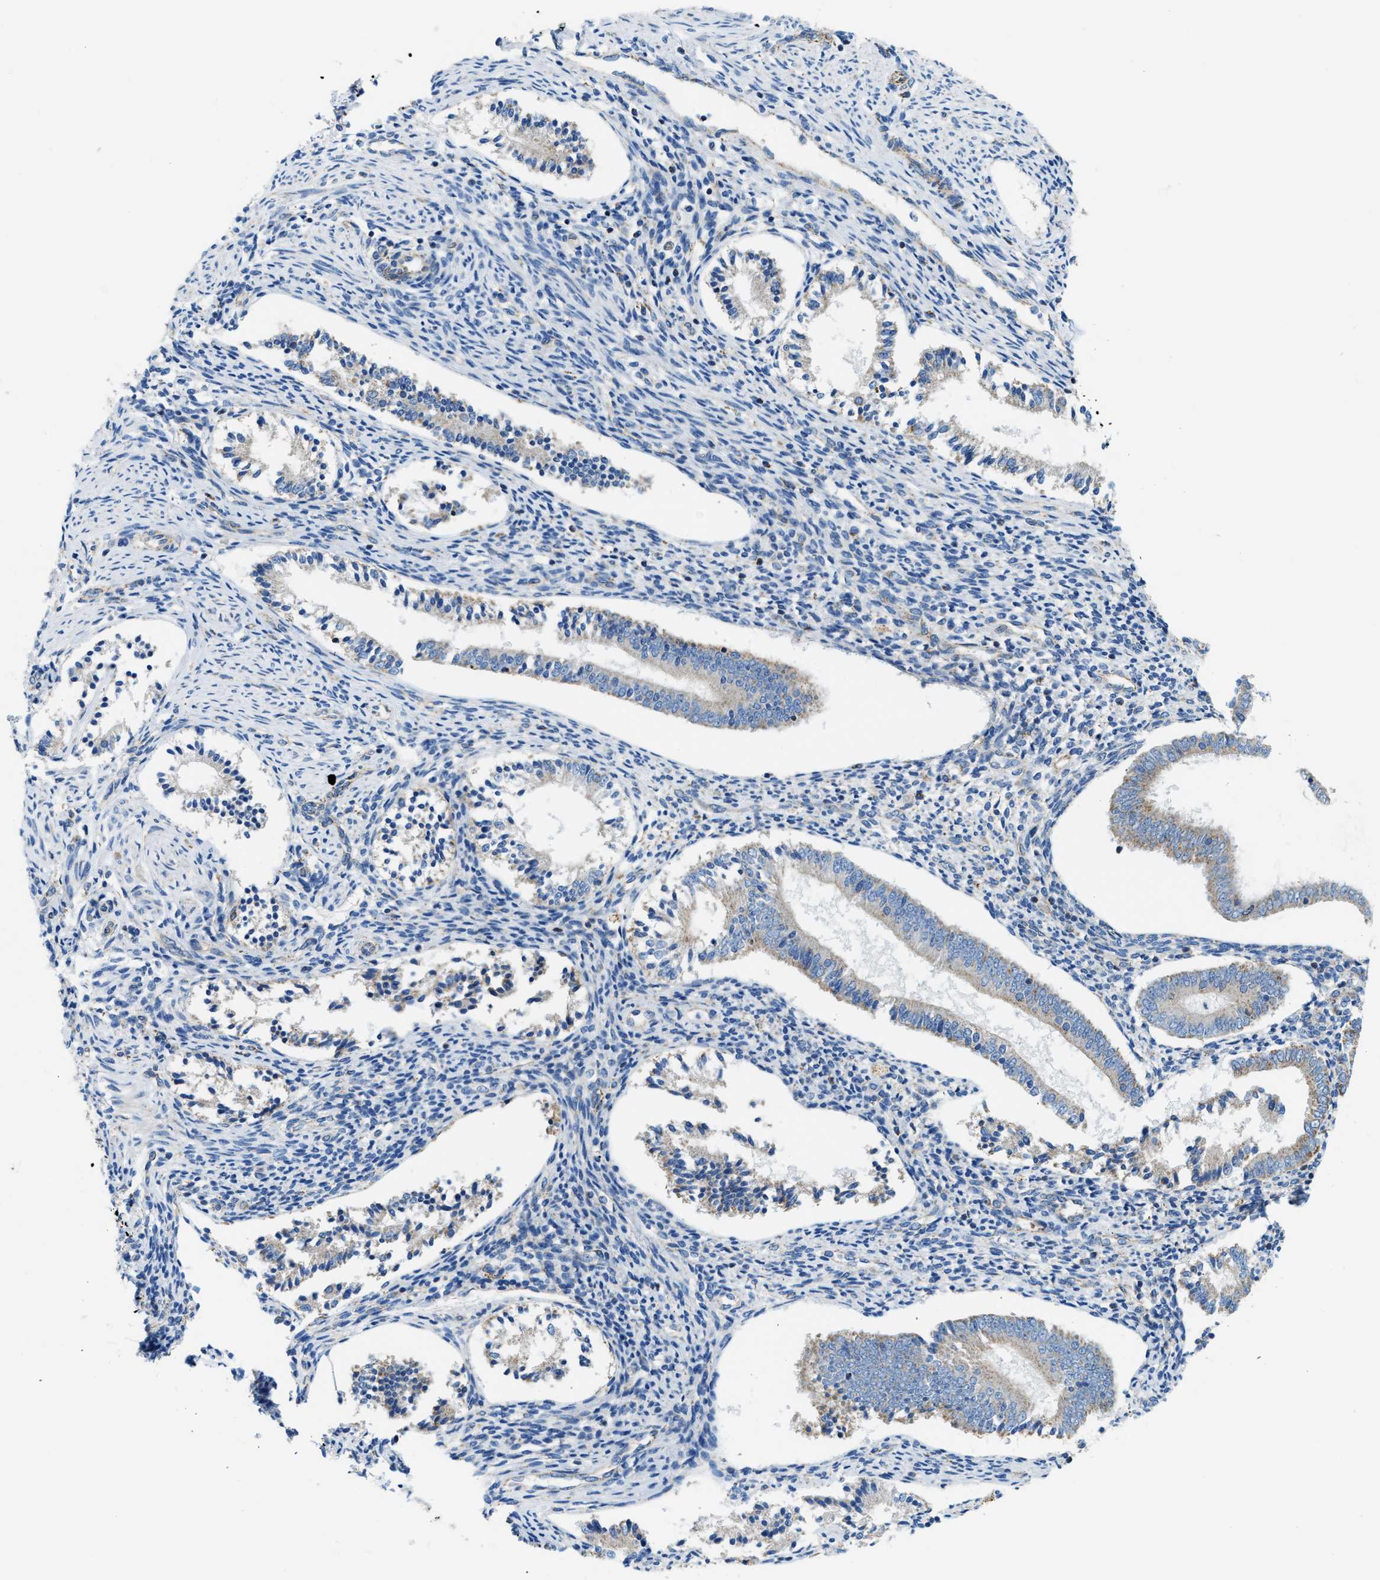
{"staining": {"intensity": "negative", "quantity": "none", "location": "none"}, "tissue": "endometrium", "cell_type": "Cells in endometrial stroma", "image_type": "normal", "snomed": [{"axis": "morphology", "description": "Normal tissue, NOS"}, {"axis": "topography", "description": "Endometrium"}], "caption": "Immunohistochemistry (IHC) histopathology image of normal endometrium: endometrium stained with DAB shows no significant protein positivity in cells in endometrial stroma.", "gene": "JADE1", "patient": {"sex": "female", "age": 42}}